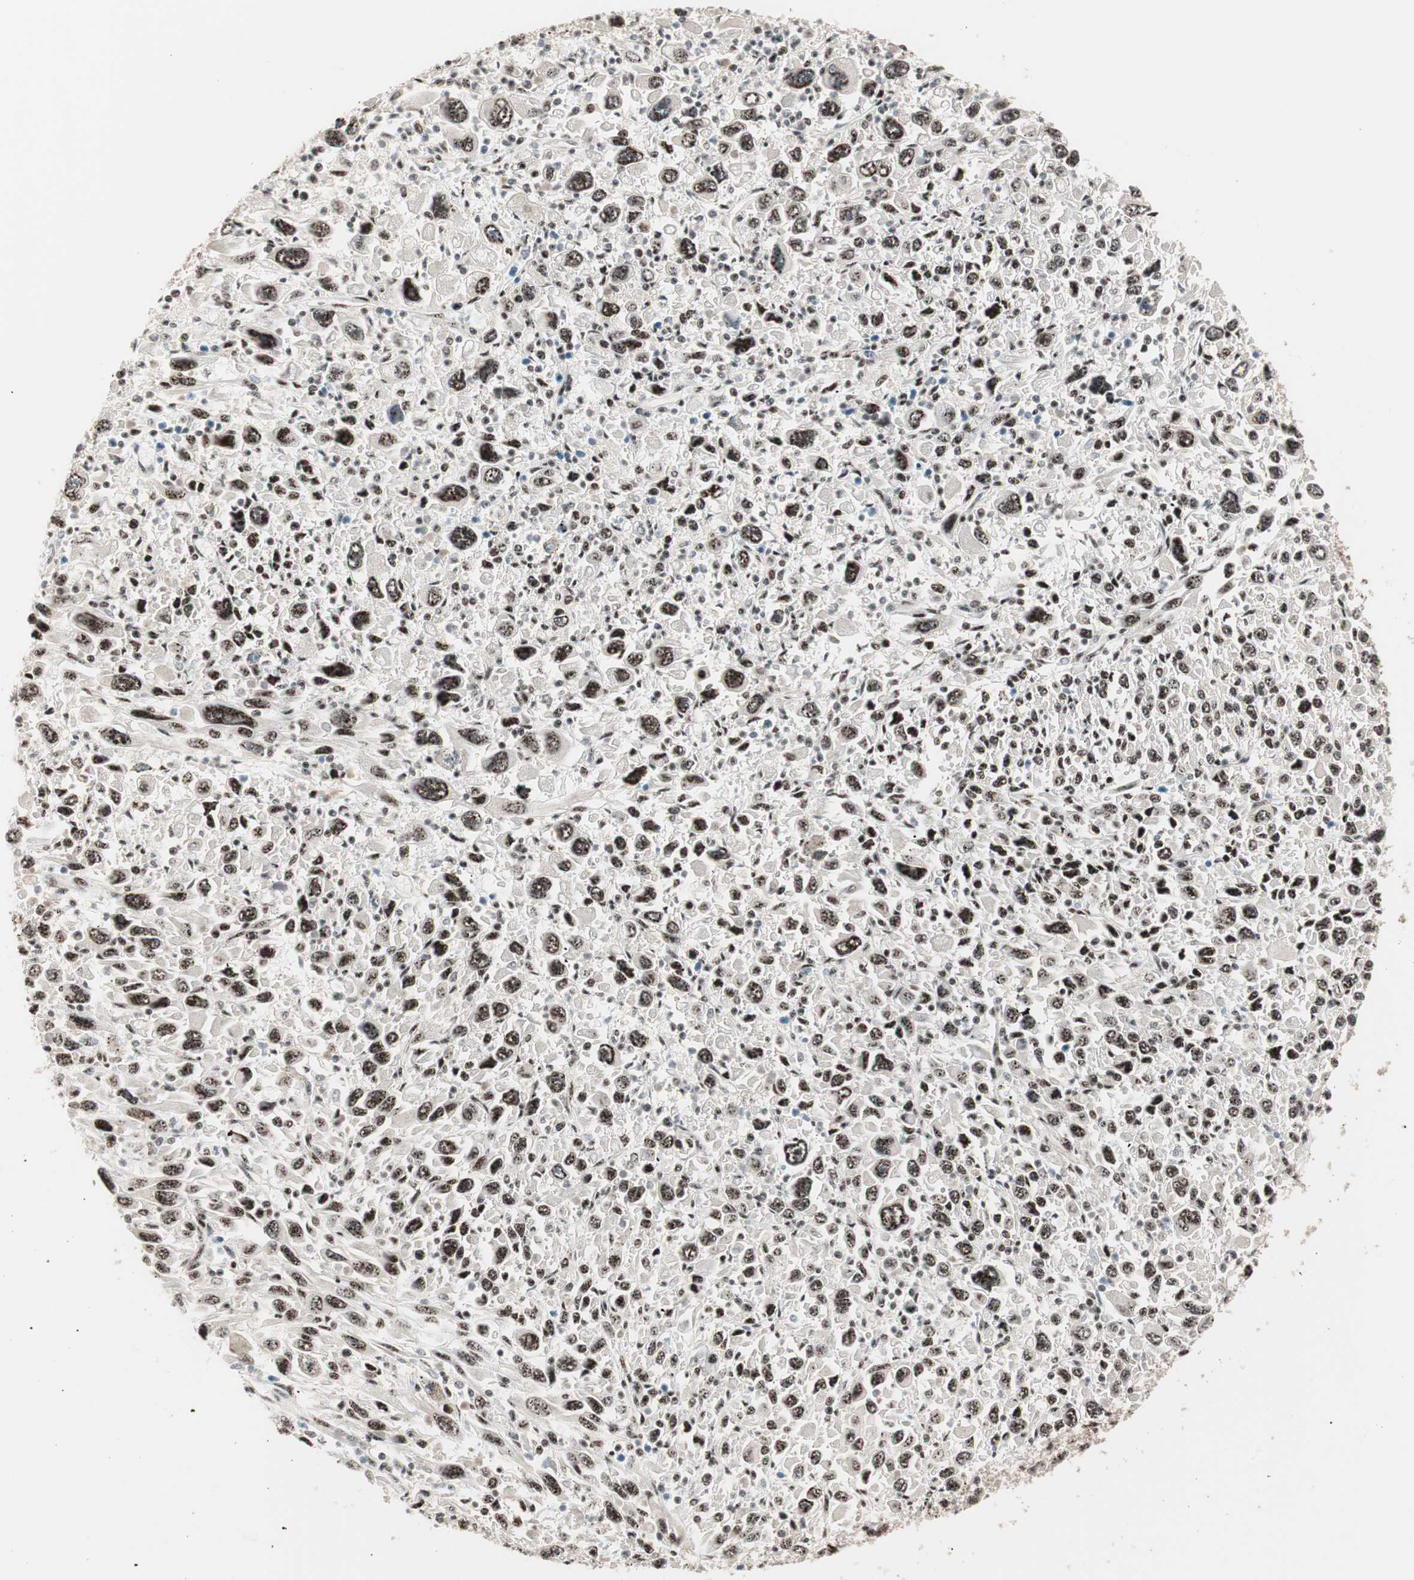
{"staining": {"intensity": "strong", "quantity": ">75%", "location": "nuclear"}, "tissue": "melanoma", "cell_type": "Tumor cells", "image_type": "cancer", "snomed": [{"axis": "morphology", "description": "Malignant melanoma, Metastatic site"}, {"axis": "topography", "description": "Skin"}], "caption": "Melanoma stained with a brown dye exhibits strong nuclear positive expression in approximately >75% of tumor cells.", "gene": "NR5A2", "patient": {"sex": "female", "age": 56}}